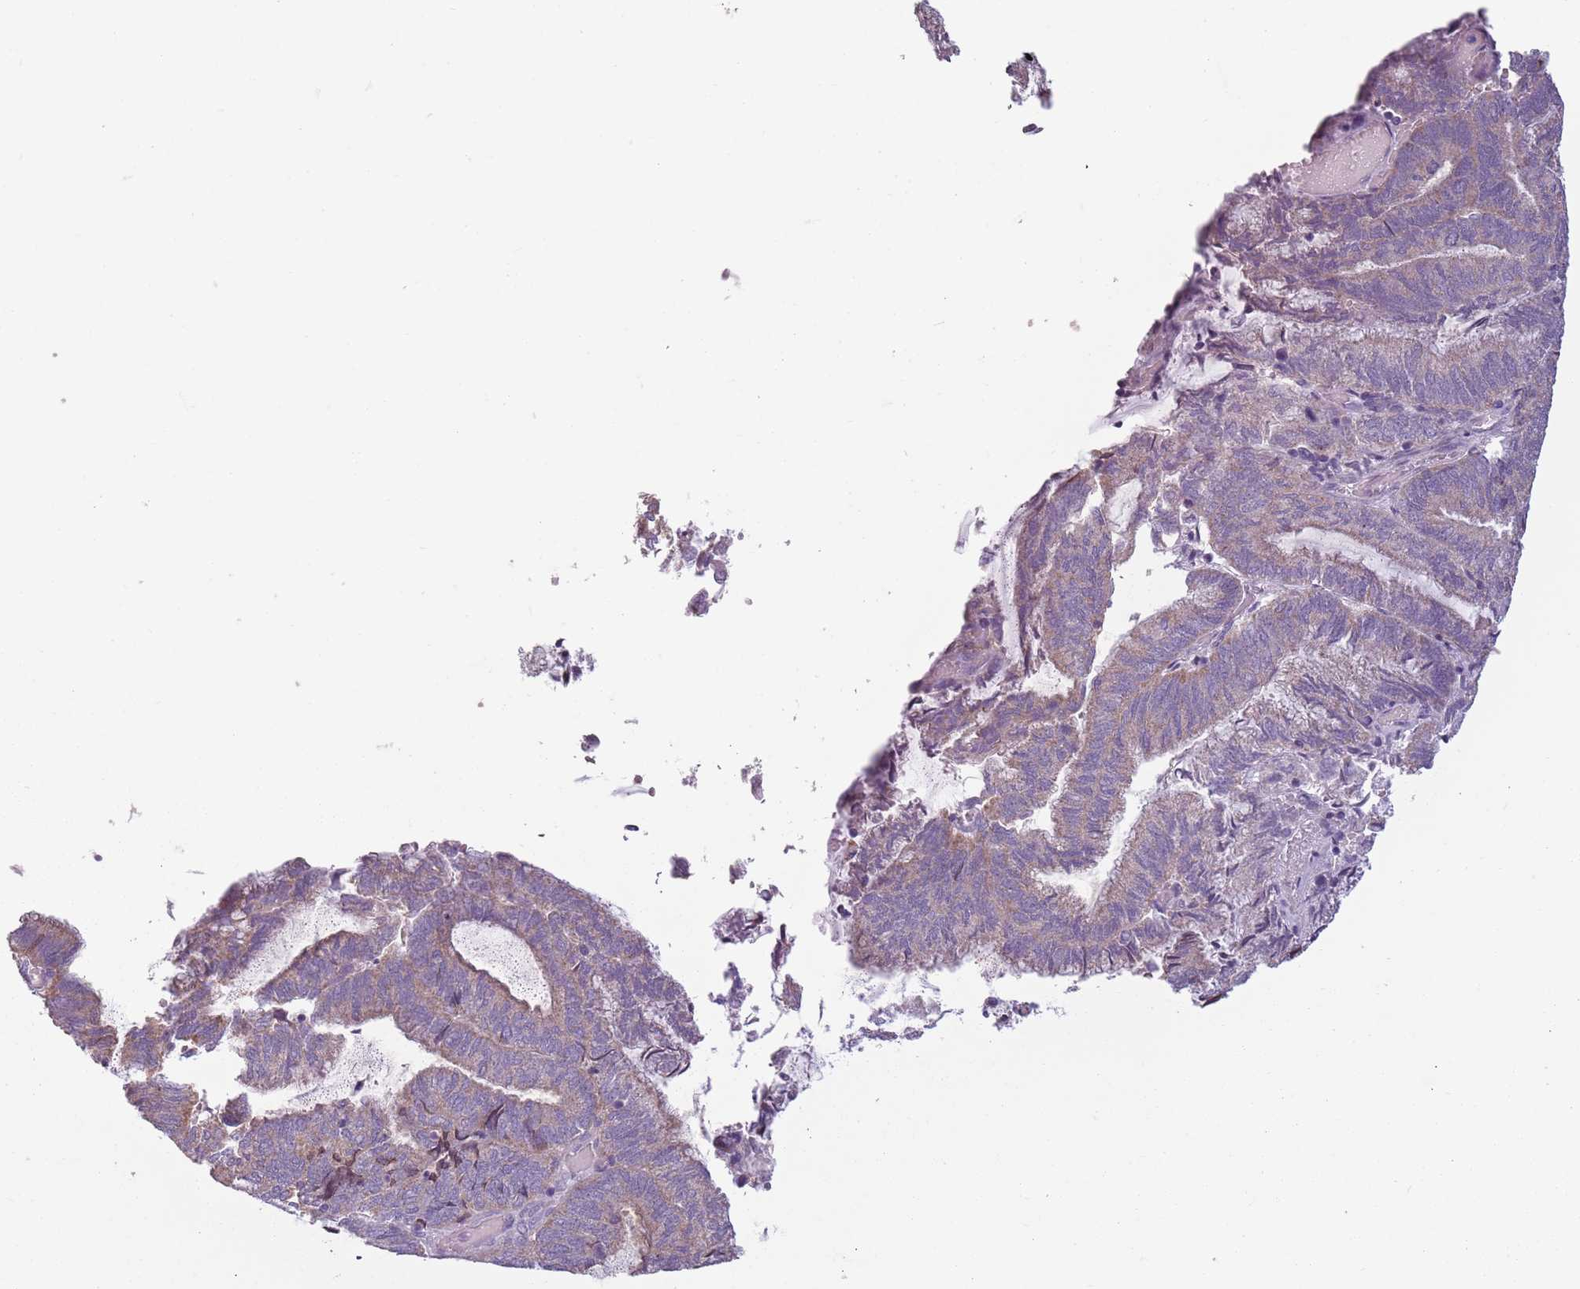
{"staining": {"intensity": "weak", "quantity": "25%-75%", "location": "cytoplasmic/membranous"}, "tissue": "endometrial cancer", "cell_type": "Tumor cells", "image_type": "cancer", "snomed": [{"axis": "morphology", "description": "Adenocarcinoma, NOS"}, {"axis": "topography", "description": "Endometrium"}], "caption": "This histopathology image exhibits endometrial cancer (adenocarcinoma) stained with IHC to label a protein in brown. The cytoplasmic/membranous of tumor cells show weak positivity for the protein. Nuclei are counter-stained blue.", "gene": "MEGF8", "patient": {"sex": "female", "age": 80}}